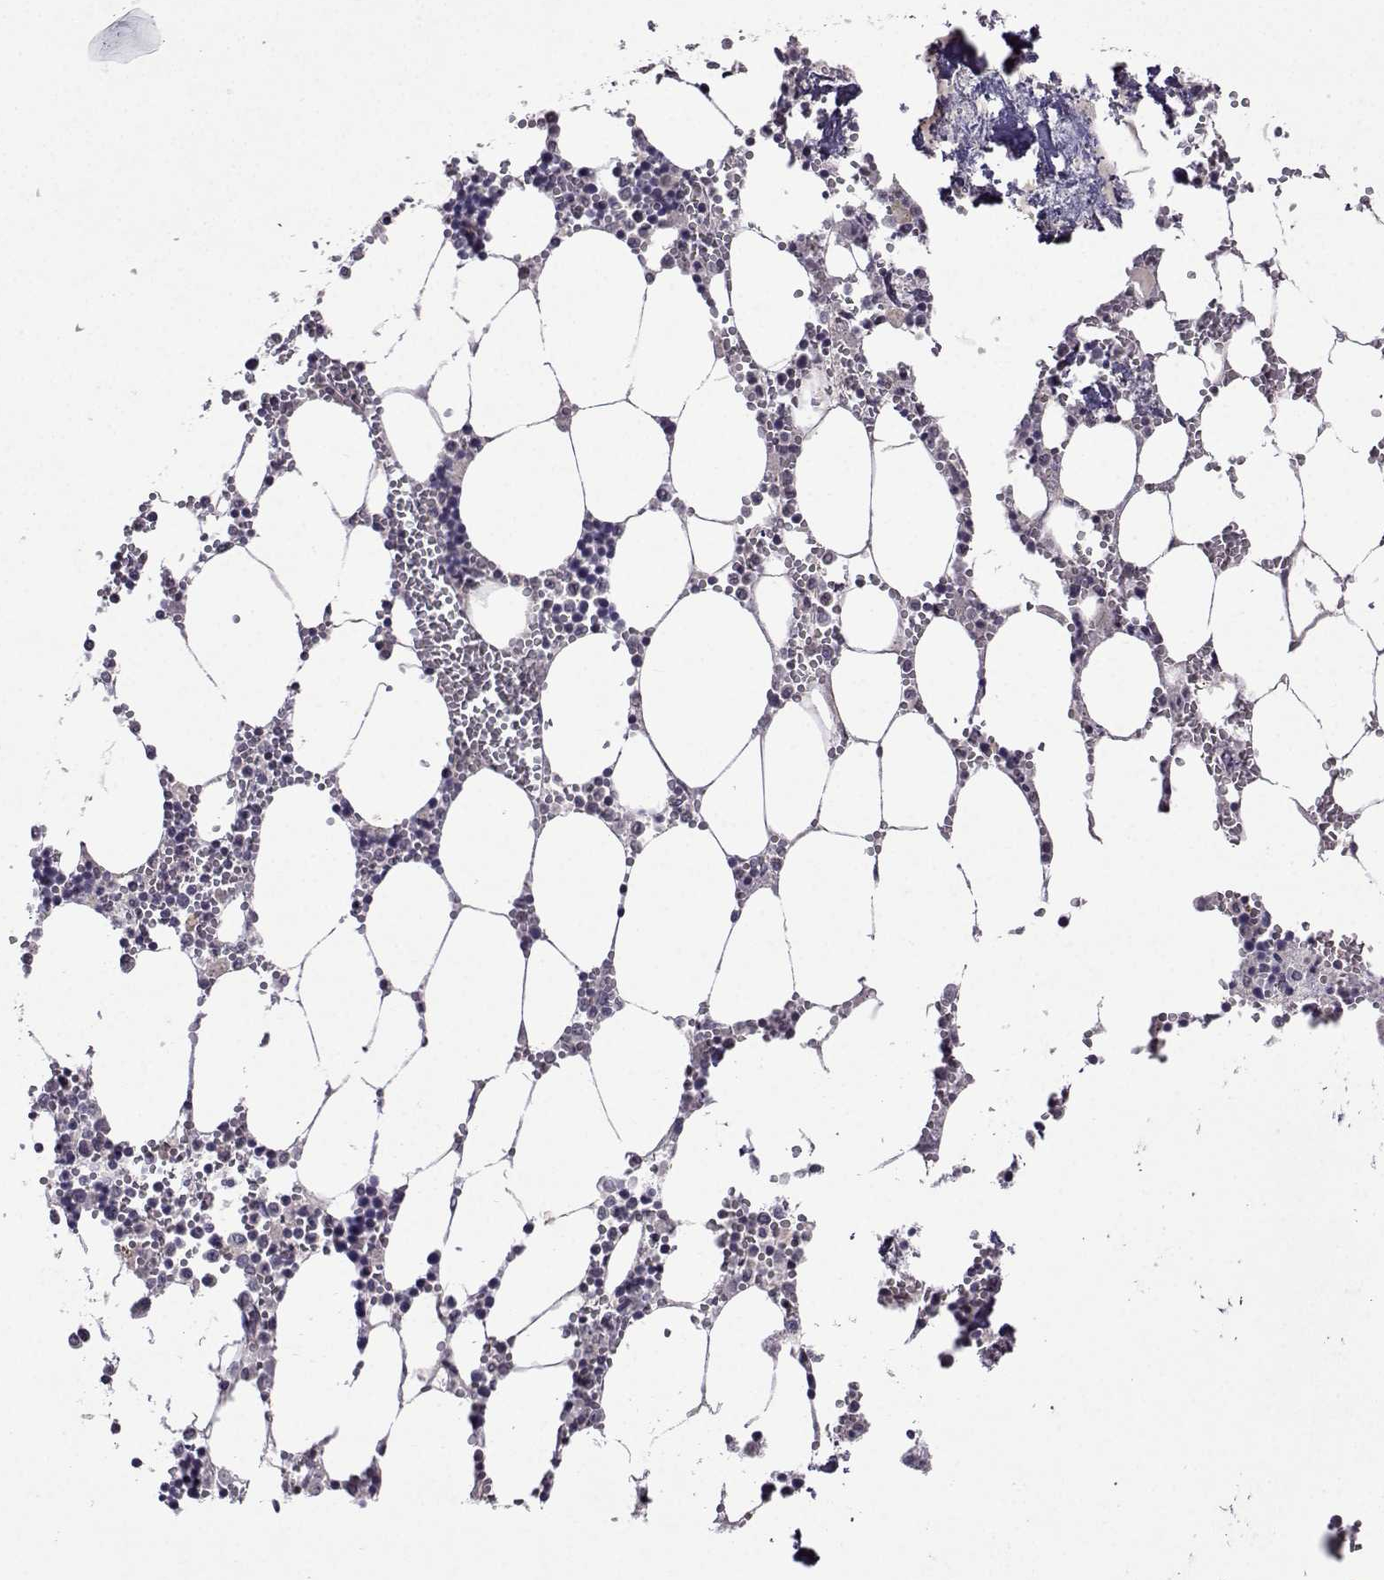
{"staining": {"intensity": "negative", "quantity": "none", "location": "none"}, "tissue": "bone marrow", "cell_type": "Hematopoietic cells", "image_type": "normal", "snomed": [{"axis": "morphology", "description": "Normal tissue, NOS"}, {"axis": "topography", "description": "Bone marrow"}], "caption": "Hematopoietic cells are negative for protein expression in benign human bone marrow. (IHC, brightfield microscopy, high magnification).", "gene": "CCL28", "patient": {"sex": "male", "age": 54}}